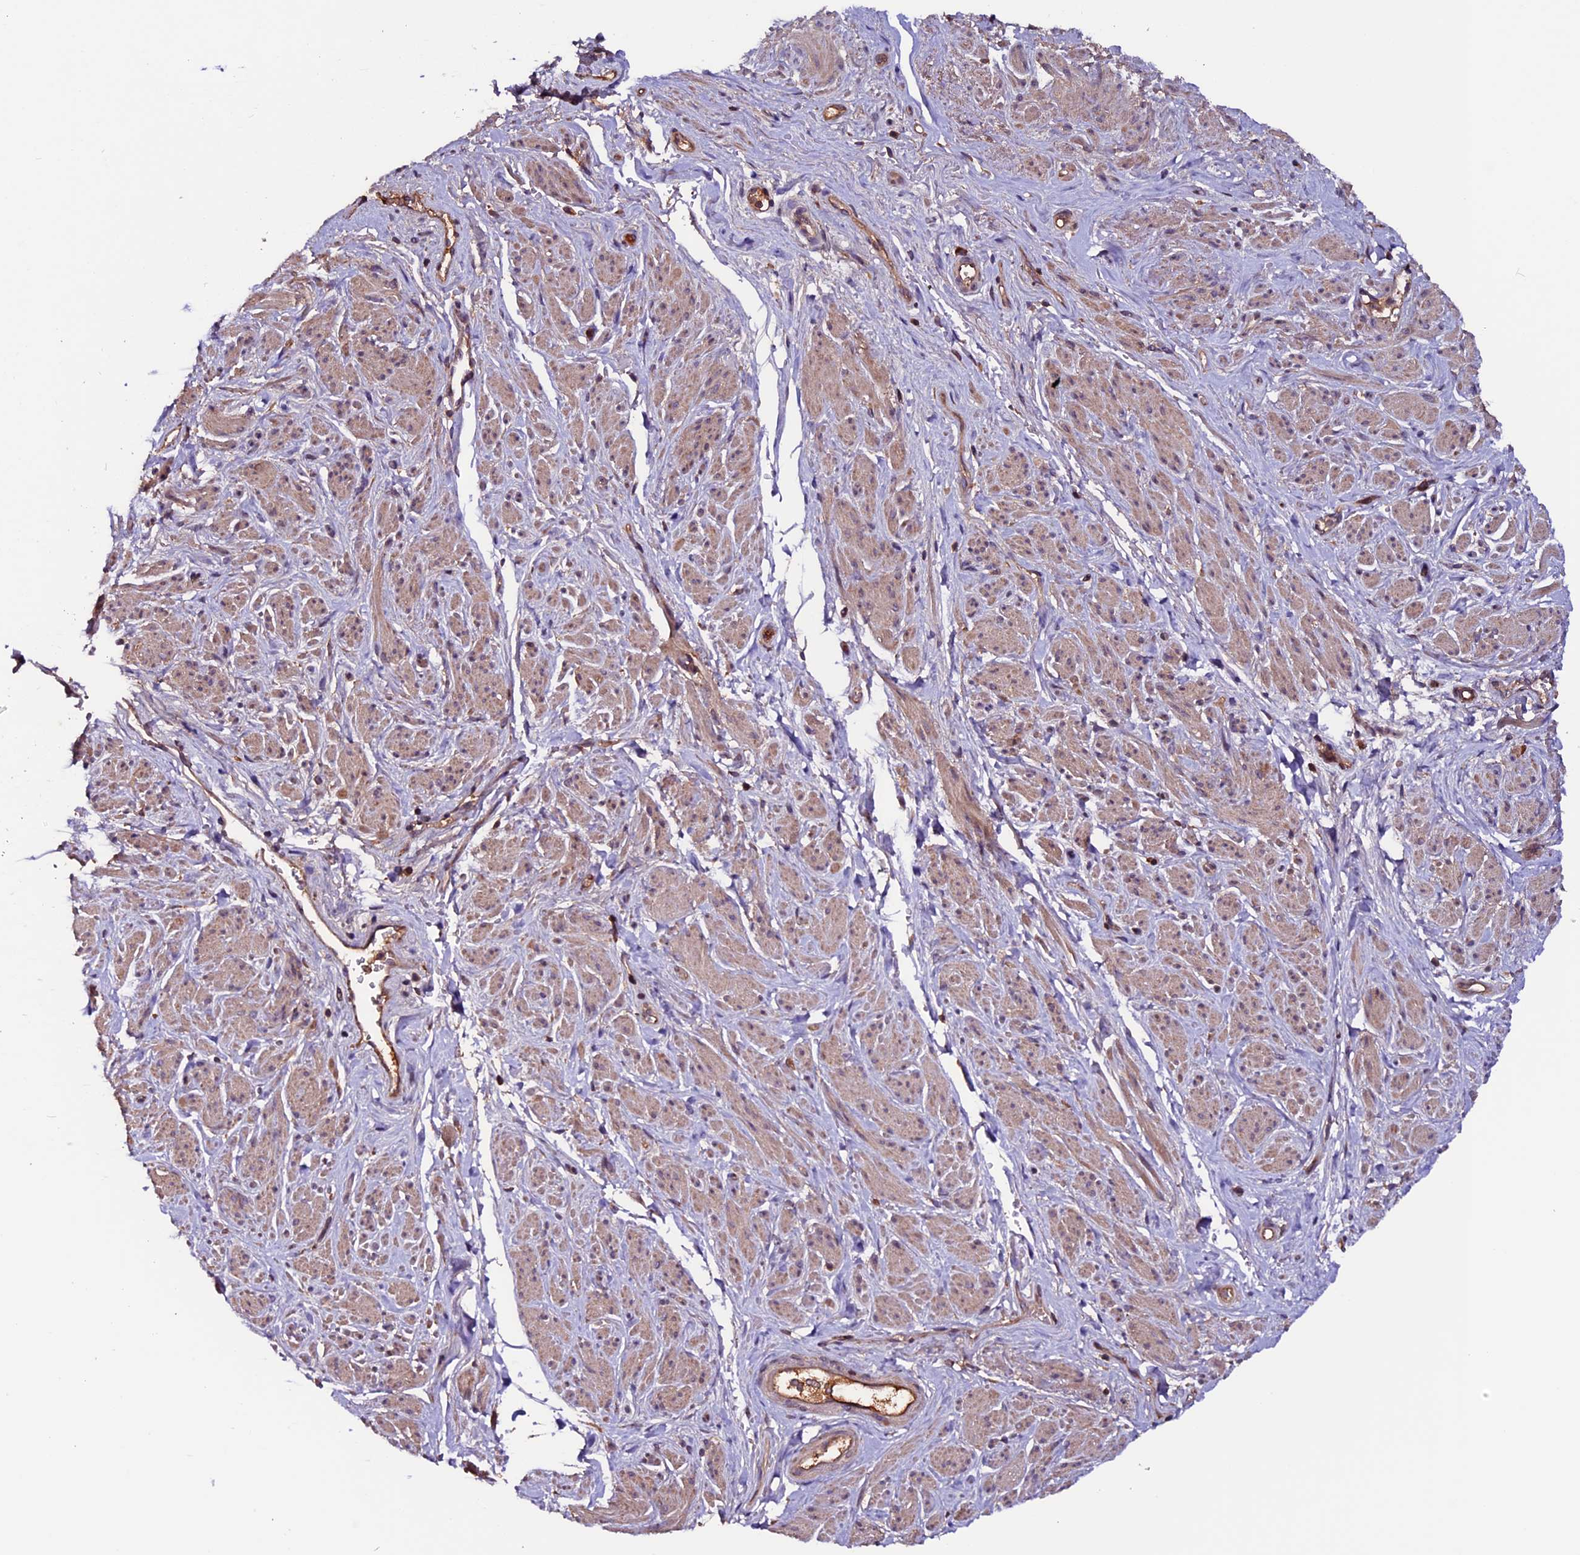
{"staining": {"intensity": "weak", "quantity": "25%-75%", "location": "cytoplasmic/membranous"}, "tissue": "smooth muscle", "cell_type": "Smooth muscle cells", "image_type": "normal", "snomed": [{"axis": "morphology", "description": "Normal tissue, NOS"}, {"axis": "topography", "description": "Smooth muscle"}, {"axis": "topography", "description": "Peripheral nerve tissue"}], "caption": "IHC of normal smooth muscle displays low levels of weak cytoplasmic/membranous staining in about 25%-75% of smooth muscle cells. (DAB IHC with brightfield microscopy, high magnification).", "gene": "ZNF598", "patient": {"sex": "male", "age": 69}}